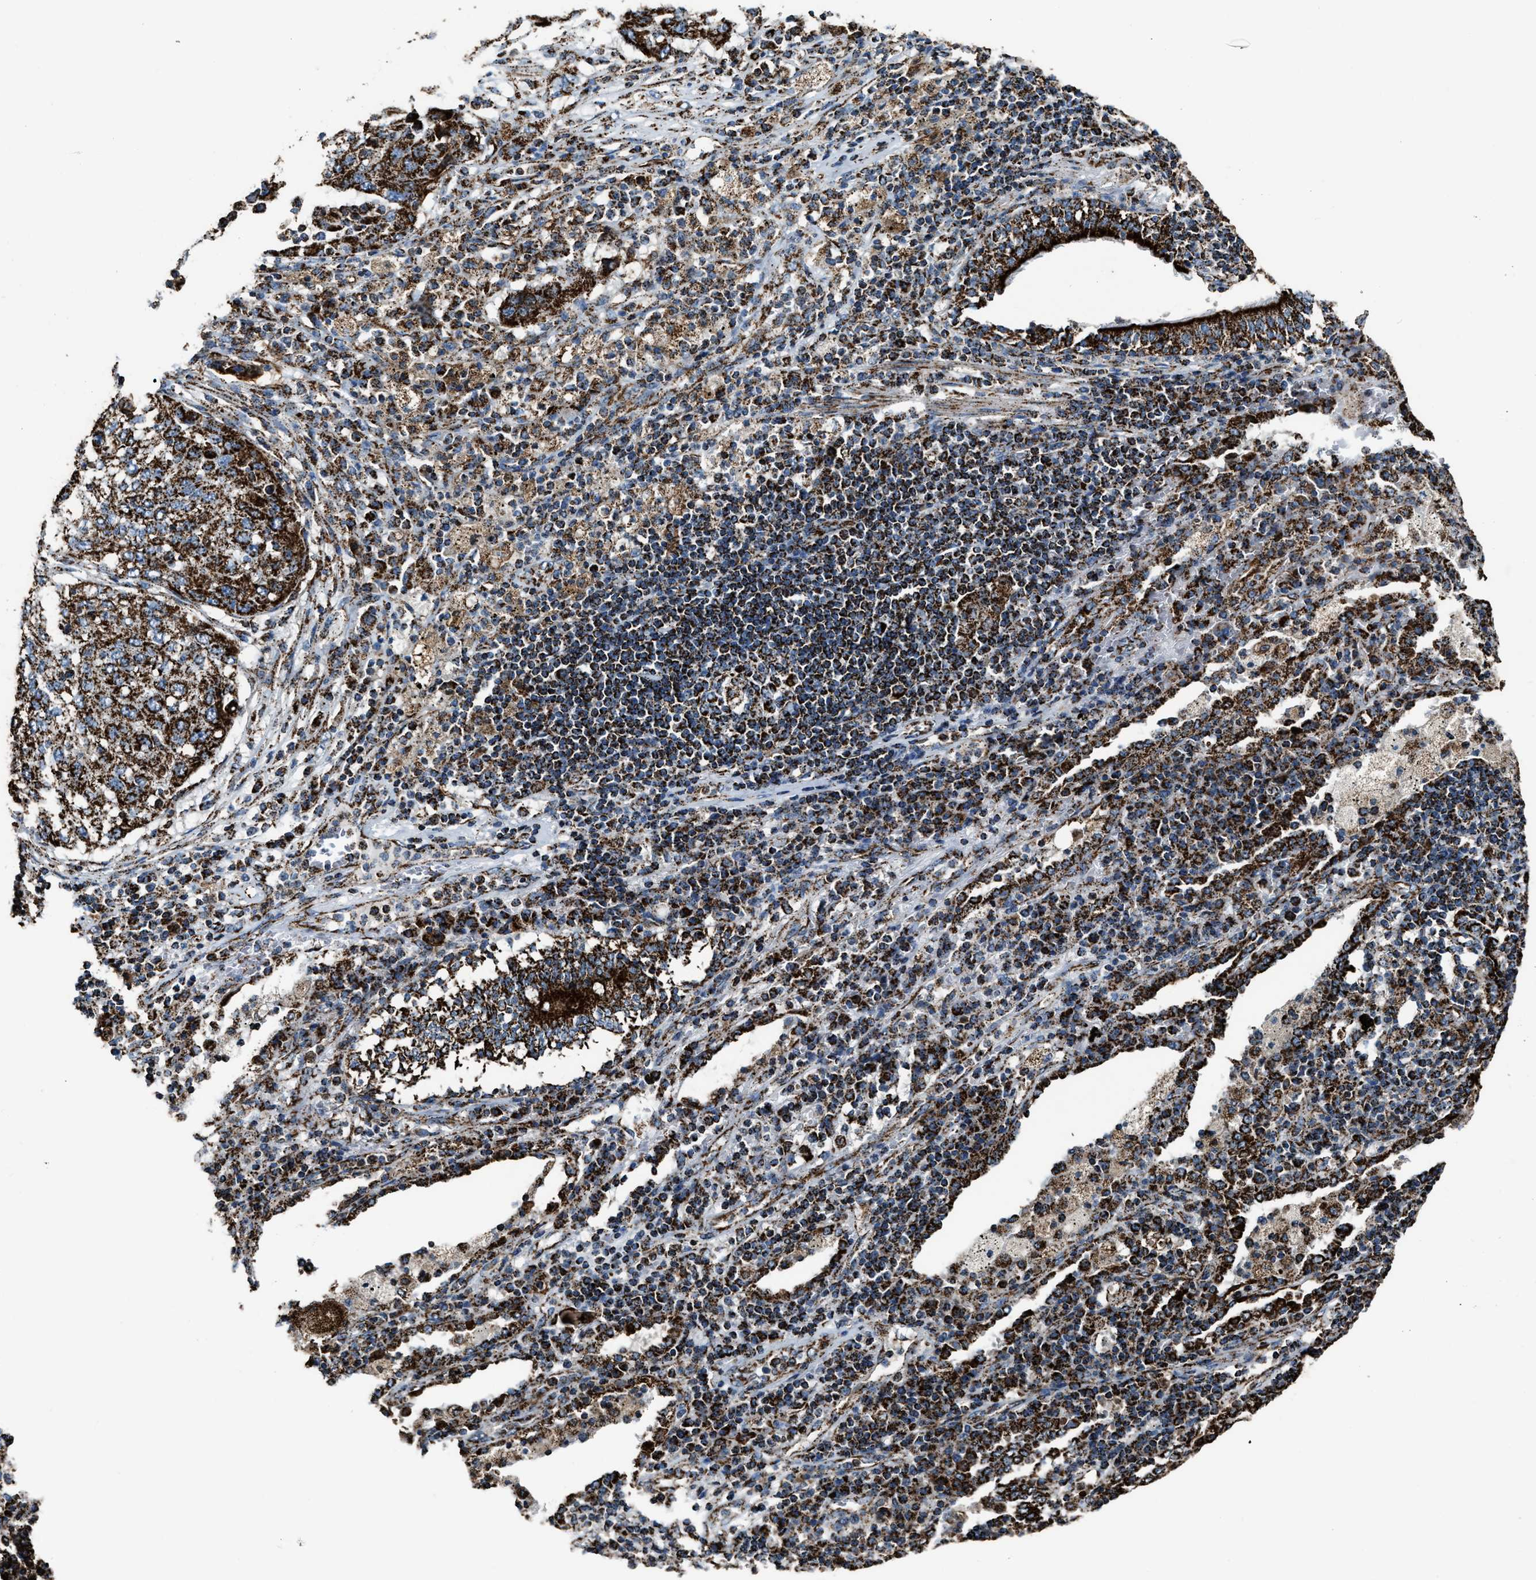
{"staining": {"intensity": "strong", "quantity": ">75%", "location": "cytoplasmic/membranous"}, "tissue": "lung cancer", "cell_type": "Tumor cells", "image_type": "cancer", "snomed": [{"axis": "morphology", "description": "Squamous cell carcinoma, NOS"}, {"axis": "topography", "description": "Lung"}], "caption": "Immunohistochemical staining of human lung cancer reveals high levels of strong cytoplasmic/membranous protein expression in about >75% of tumor cells.", "gene": "MDH2", "patient": {"sex": "female", "age": 63}}